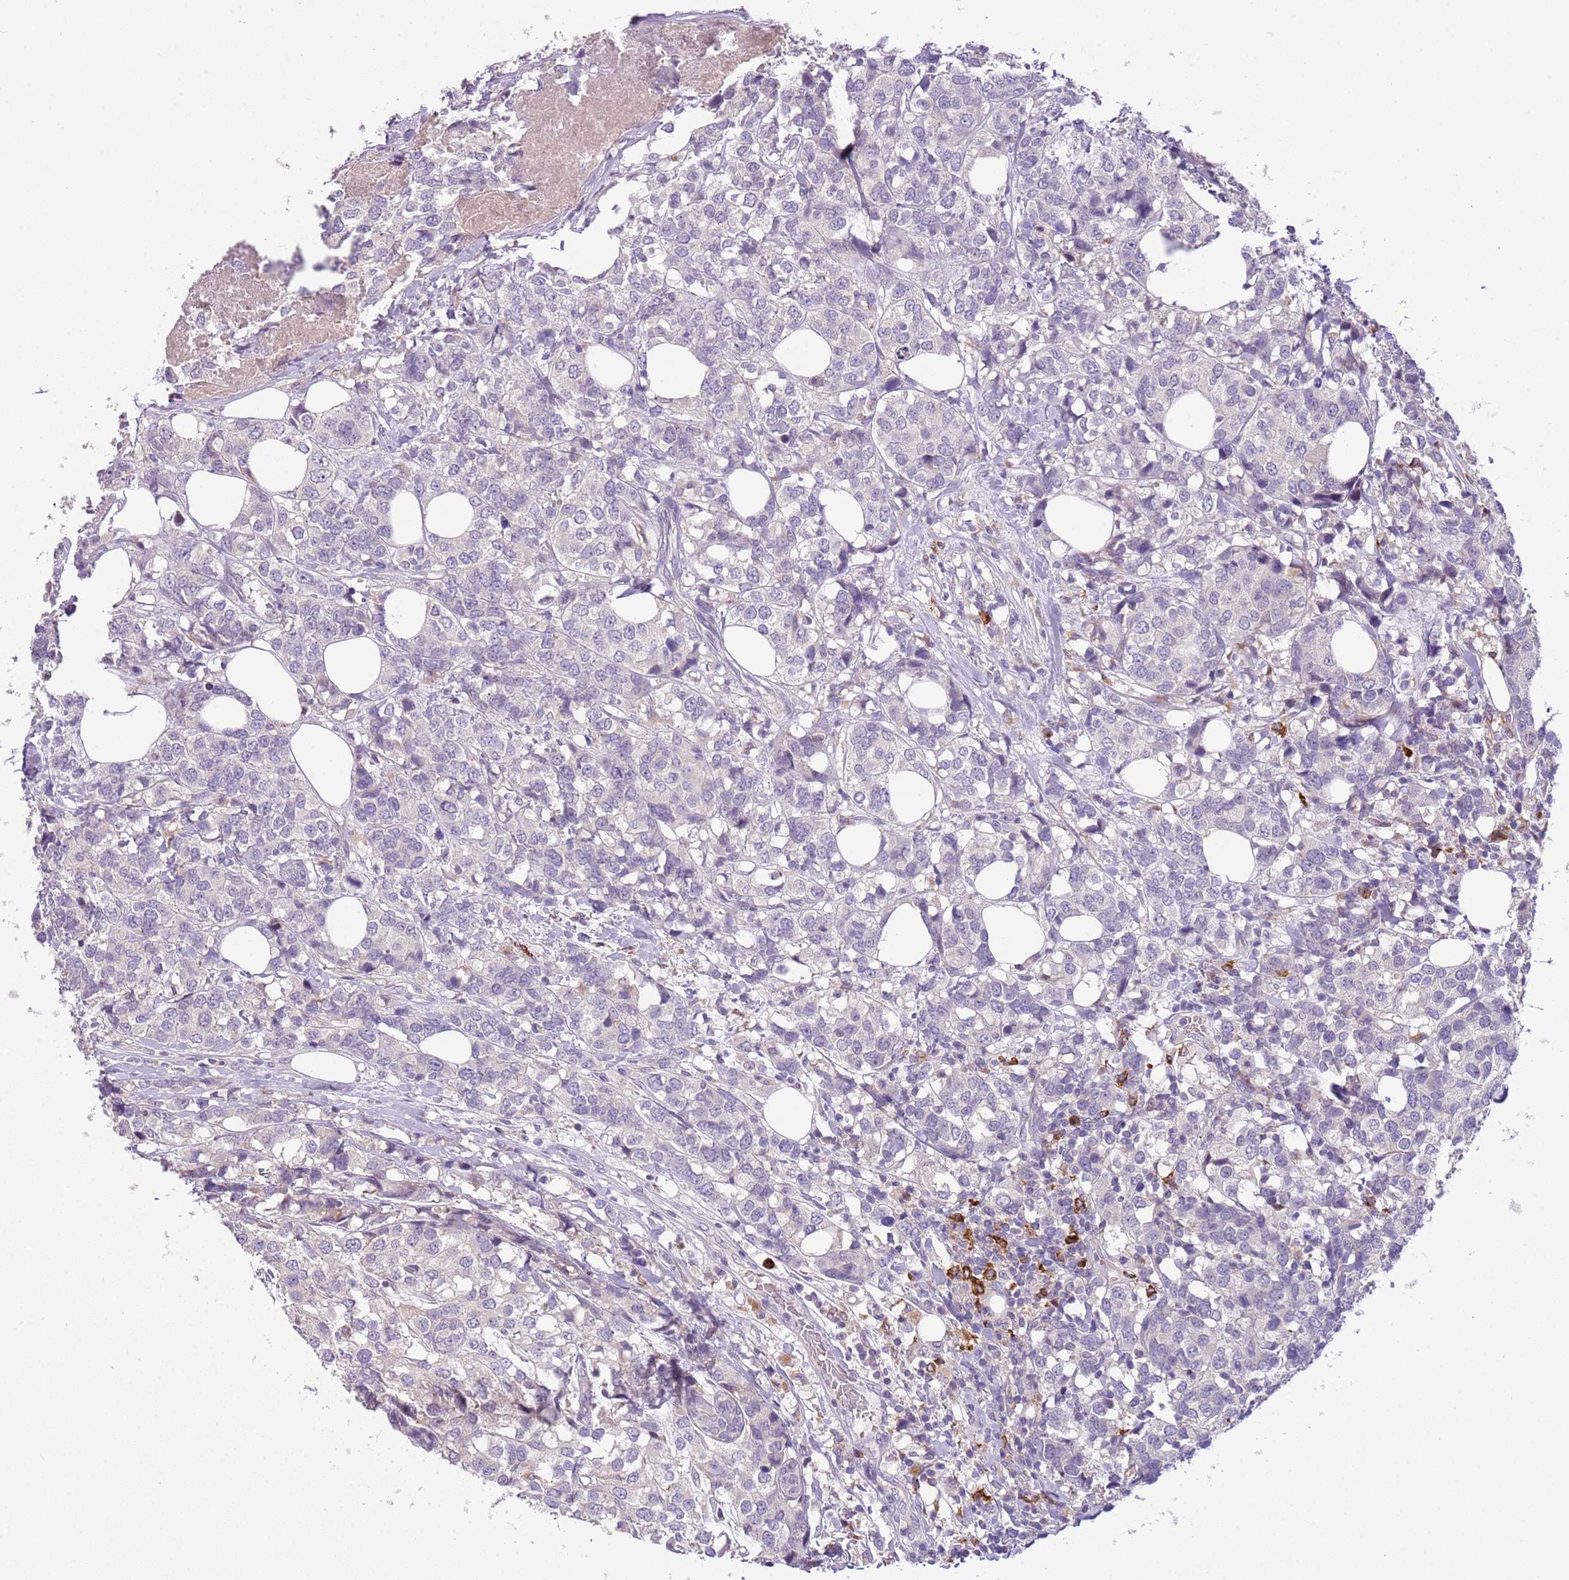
{"staining": {"intensity": "negative", "quantity": "none", "location": "none"}, "tissue": "breast cancer", "cell_type": "Tumor cells", "image_type": "cancer", "snomed": [{"axis": "morphology", "description": "Lobular carcinoma"}, {"axis": "topography", "description": "Breast"}], "caption": "The IHC image has no significant expression in tumor cells of breast cancer tissue.", "gene": "SCAMP5", "patient": {"sex": "female", "age": 59}}